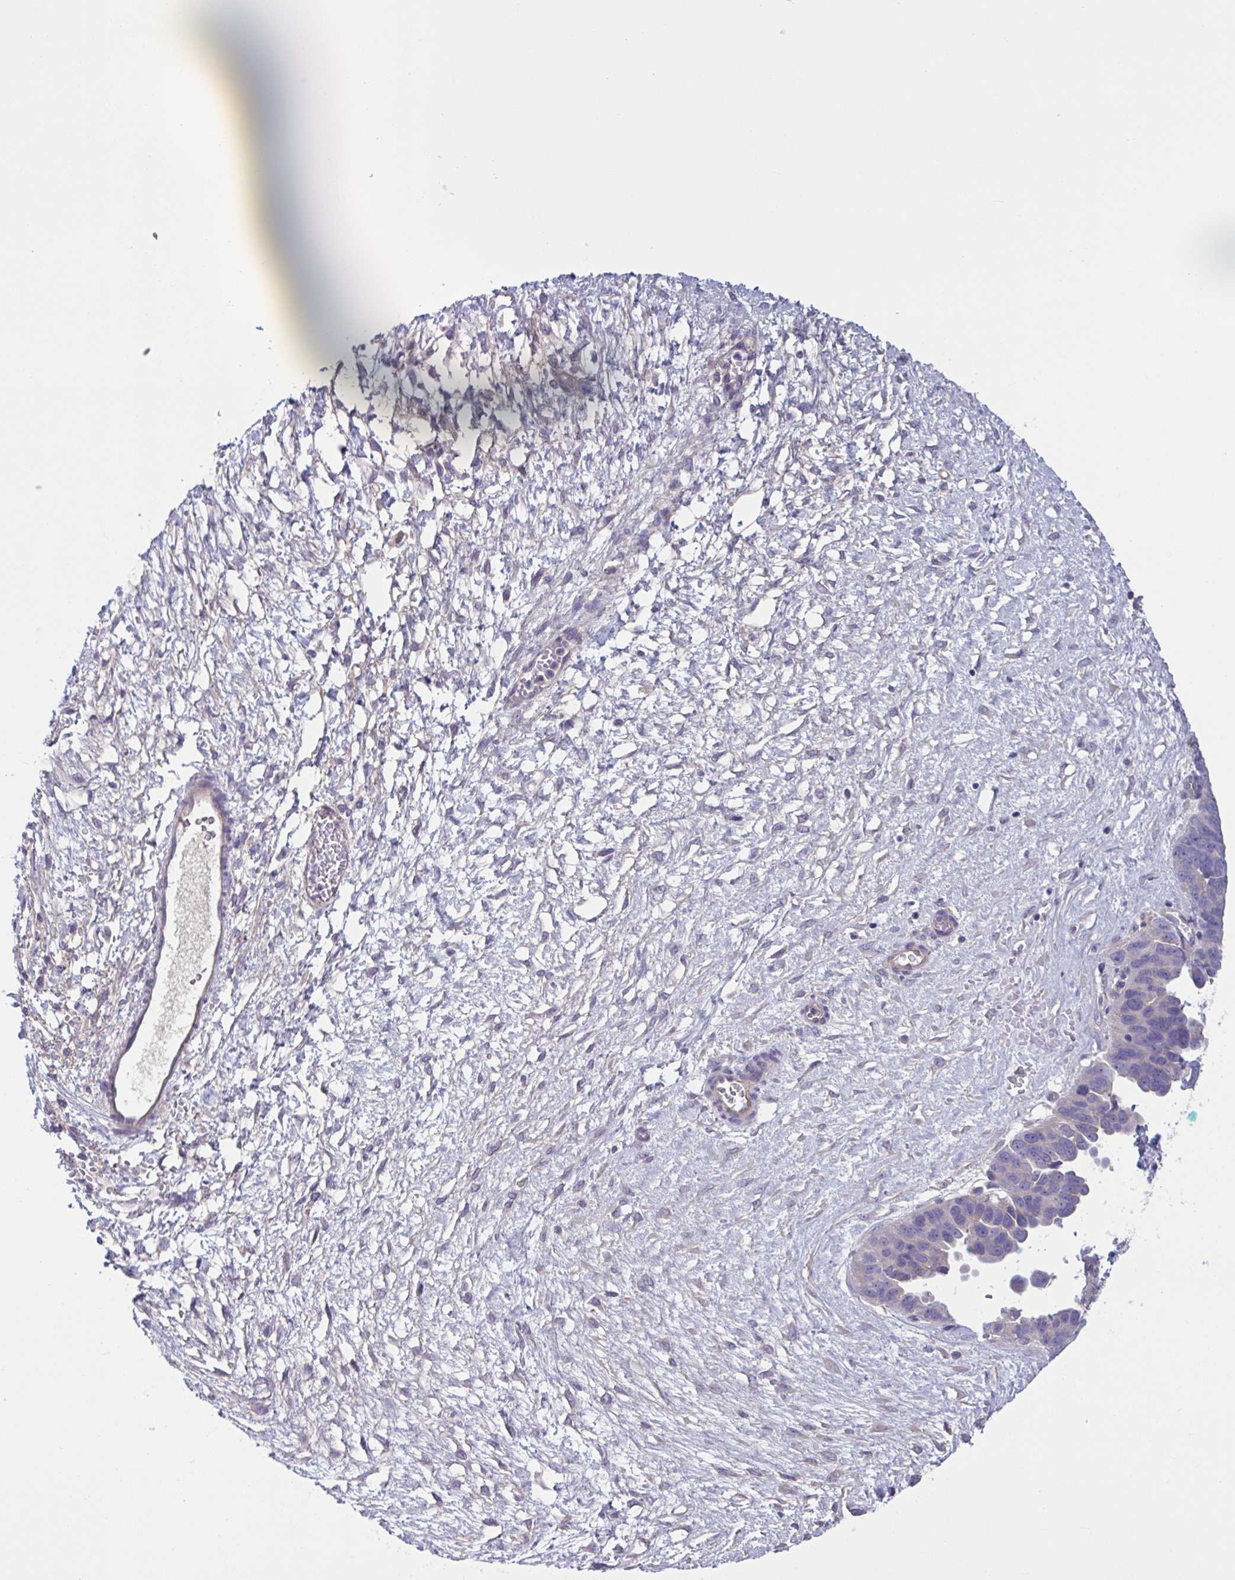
{"staining": {"intensity": "negative", "quantity": "none", "location": "none"}, "tissue": "ovarian cancer", "cell_type": "Tumor cells", "image_type": "cancer", "snomed": [{"axis": "morphology", "description": "Cystadenocarcinoma, serous, NOS"}, {"axis": "topography", "description": "Ovary"}], "caption": "The immunohistochemistry photomicrograph has no significant expression in tumor cells of ovarian cancer (serous cystadenocarcinoma) tissue. (IHC, brightfield microscopy, high magnification).", "gene": "TTC7B", "patient": {"sex": "female", "age": 64}}